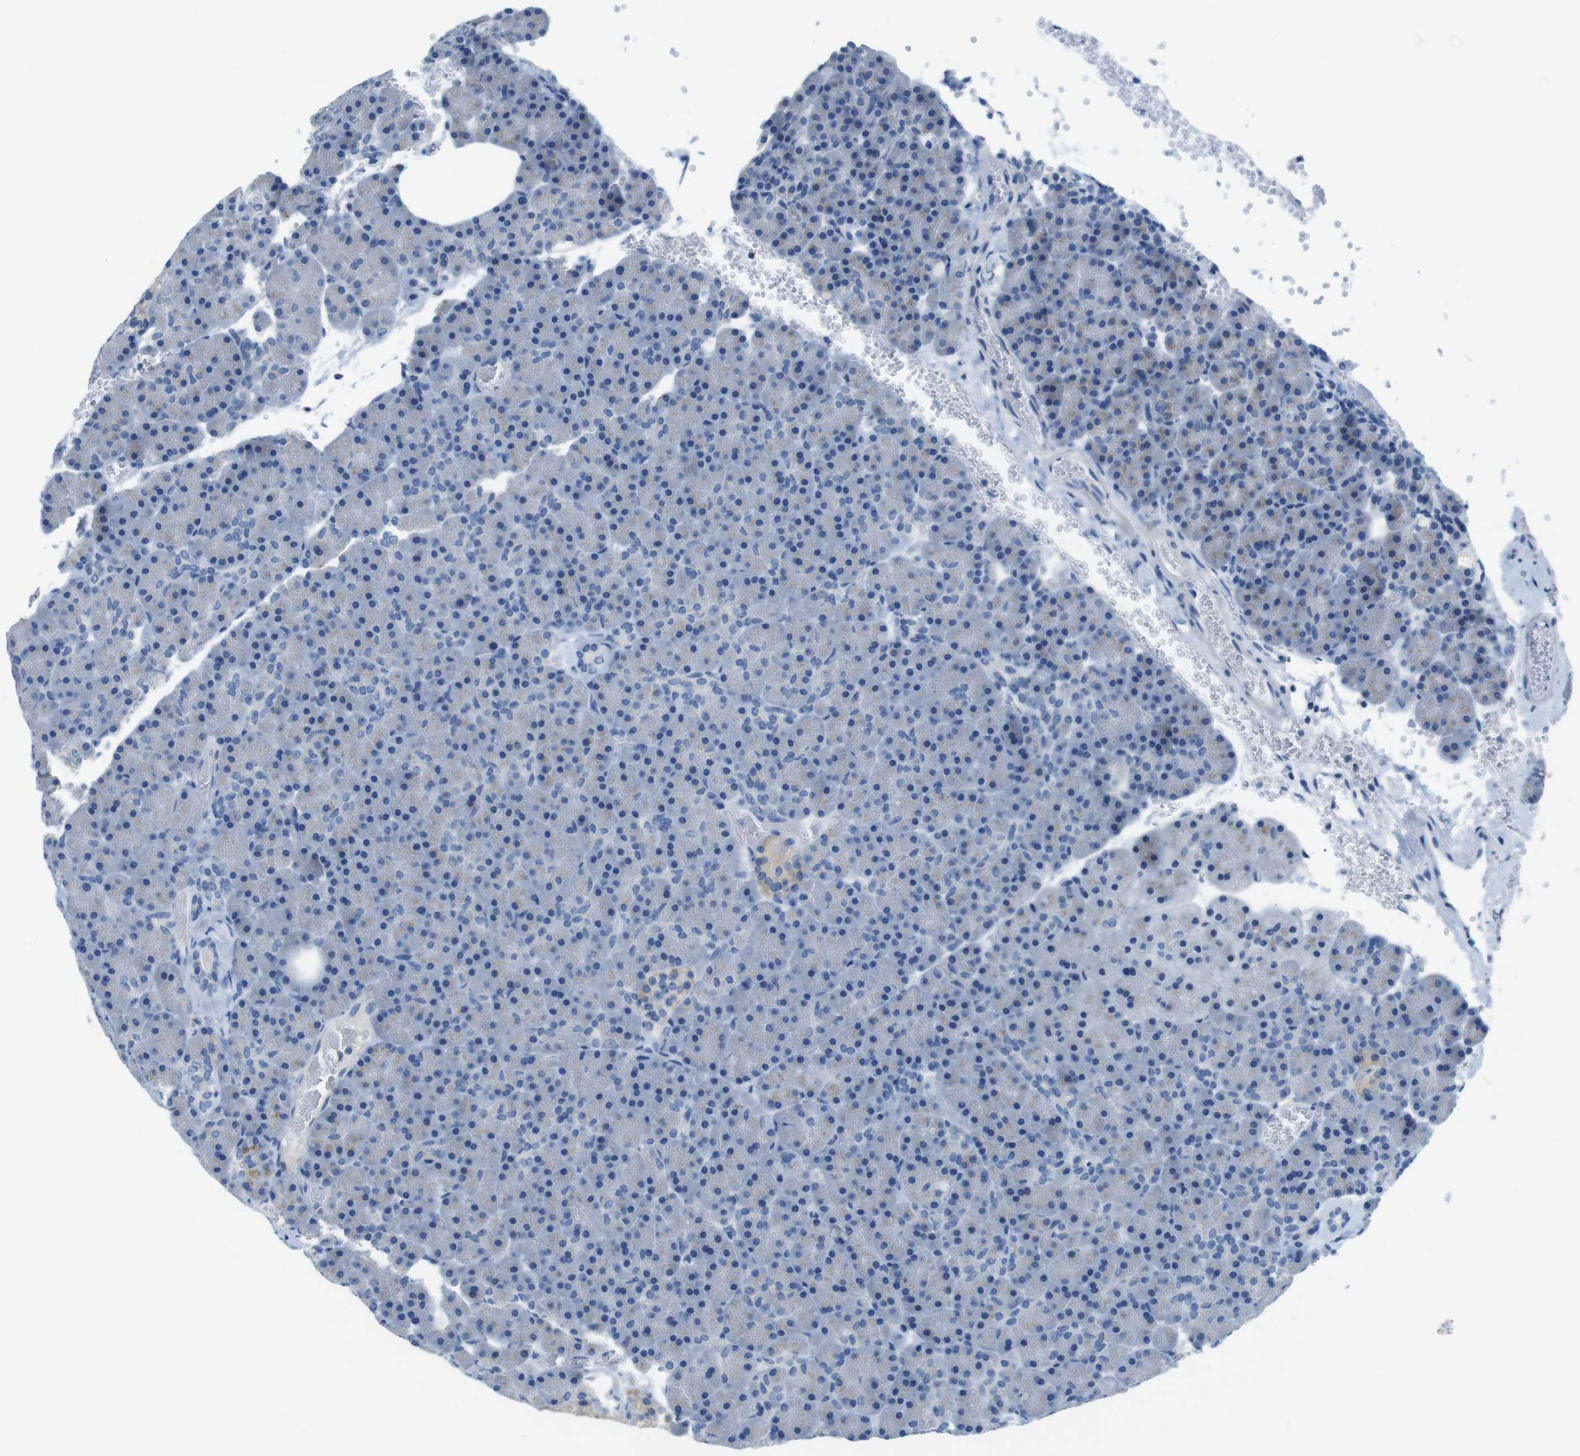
{"staining": {"intensity": "negative", "quantity": "none", "location": "none"}, "tissue": "pancreas", "cell_type": "Exocrine glandular cells", "image_type": "normal", "snomed": [{"axis": "morphology", "description": "Normal tissue, NOS"}, {"axis": "topography", "description": "Pancreas"}], "caption": "Micrograph shows no significant protein expression in exocrine glandular cells of normal pancreas. (DAB IHC with hematoxylin counter stain).", "gene": "SLC35A3", "patient": {"sex": "female", "age": 35}}